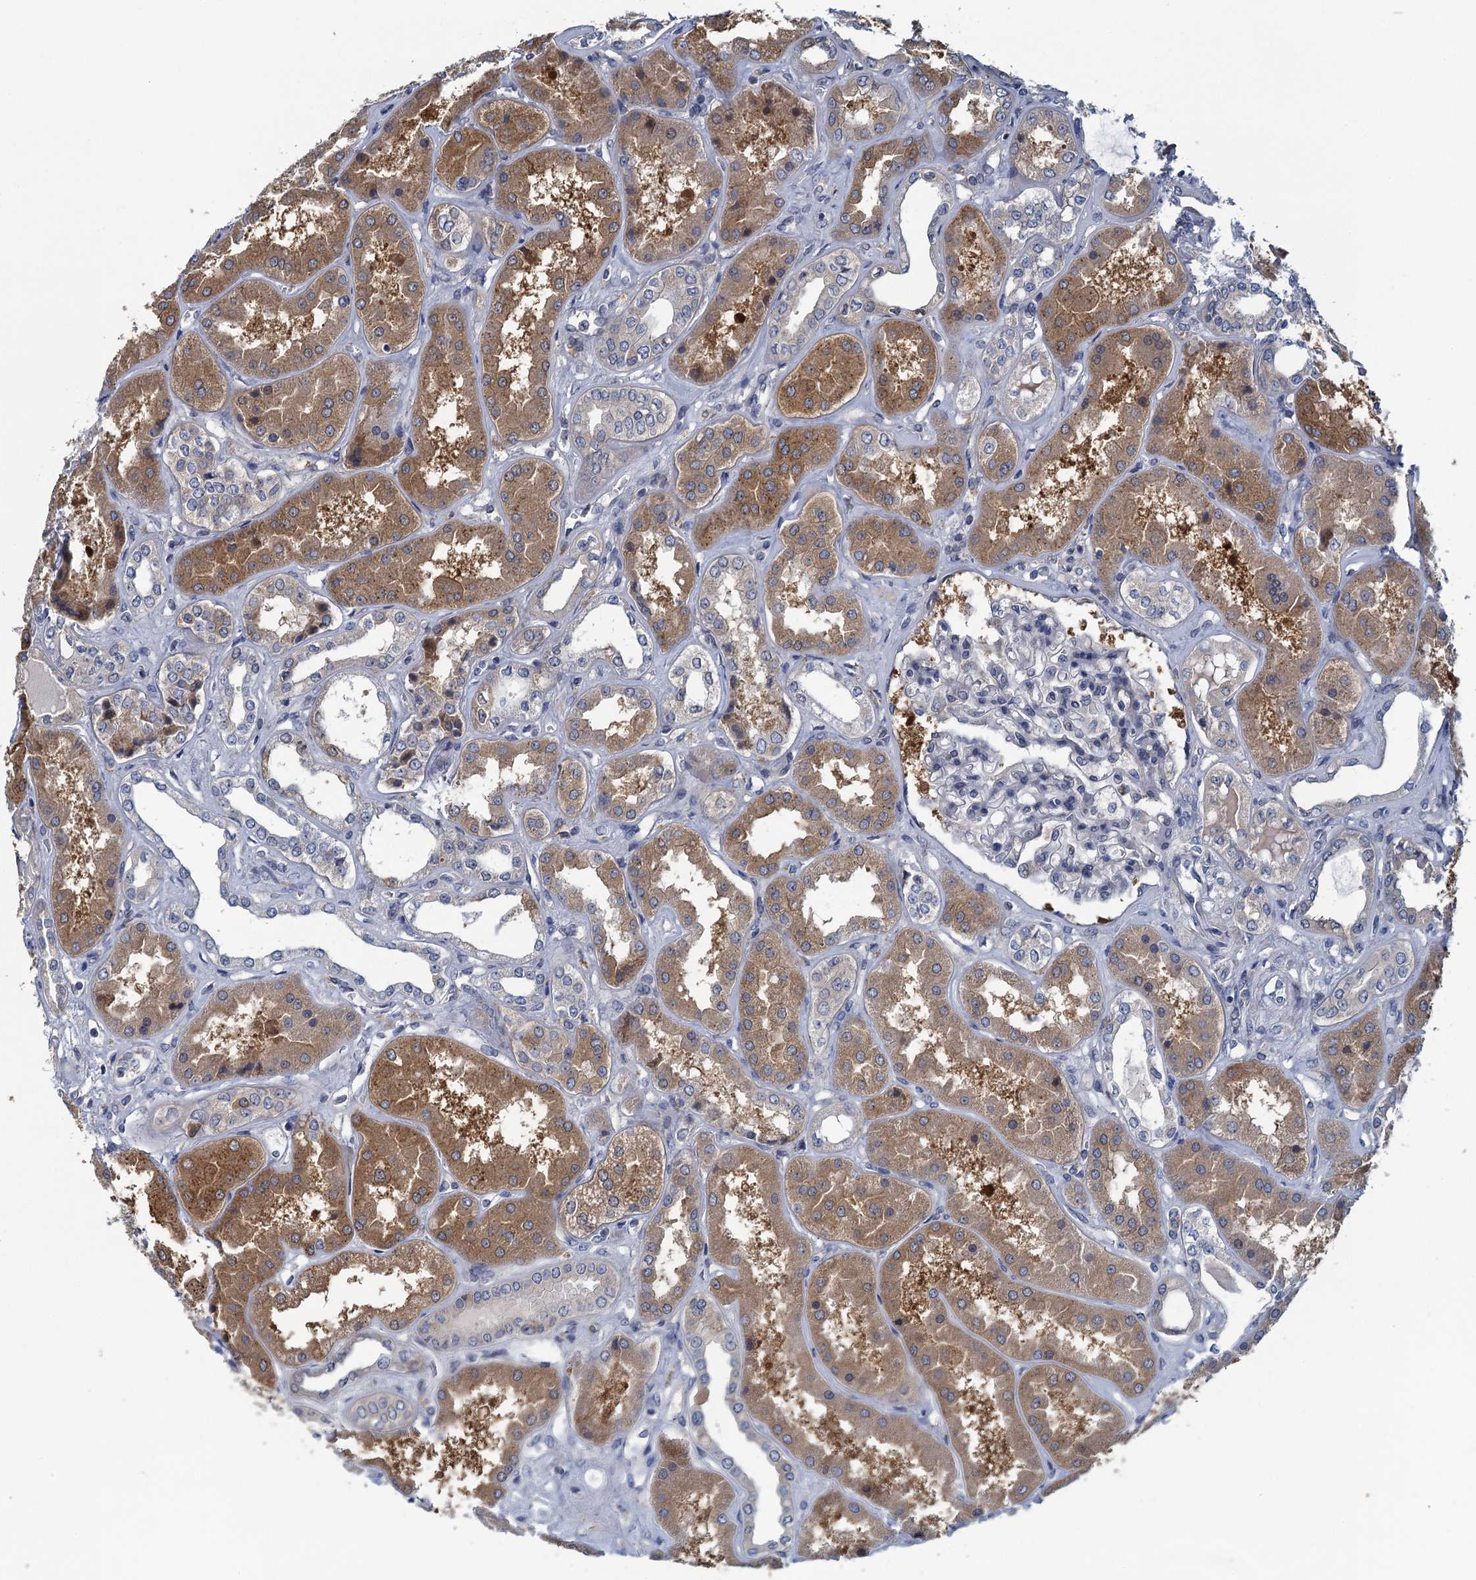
{"staining": {"intensity": "negative", "quantity": "none", "location": "none"}, "tissue": "kidney", "cell_type": "Cells in glomeruli", "image_type": "normal", "snomed": [{"axis": "morphology", "description": "Normal tissue, NOS"}, {"axis": "topography", "description": "Kidney"}], "caption": "A high-resolution histopathology image shows immunohistochemistry (IHC) staining of benign kidney, which shows no significant expression in cells in glomeruli.", "gene": "NCKAP1L", "patient": {"sex": "female", "age": 56}}